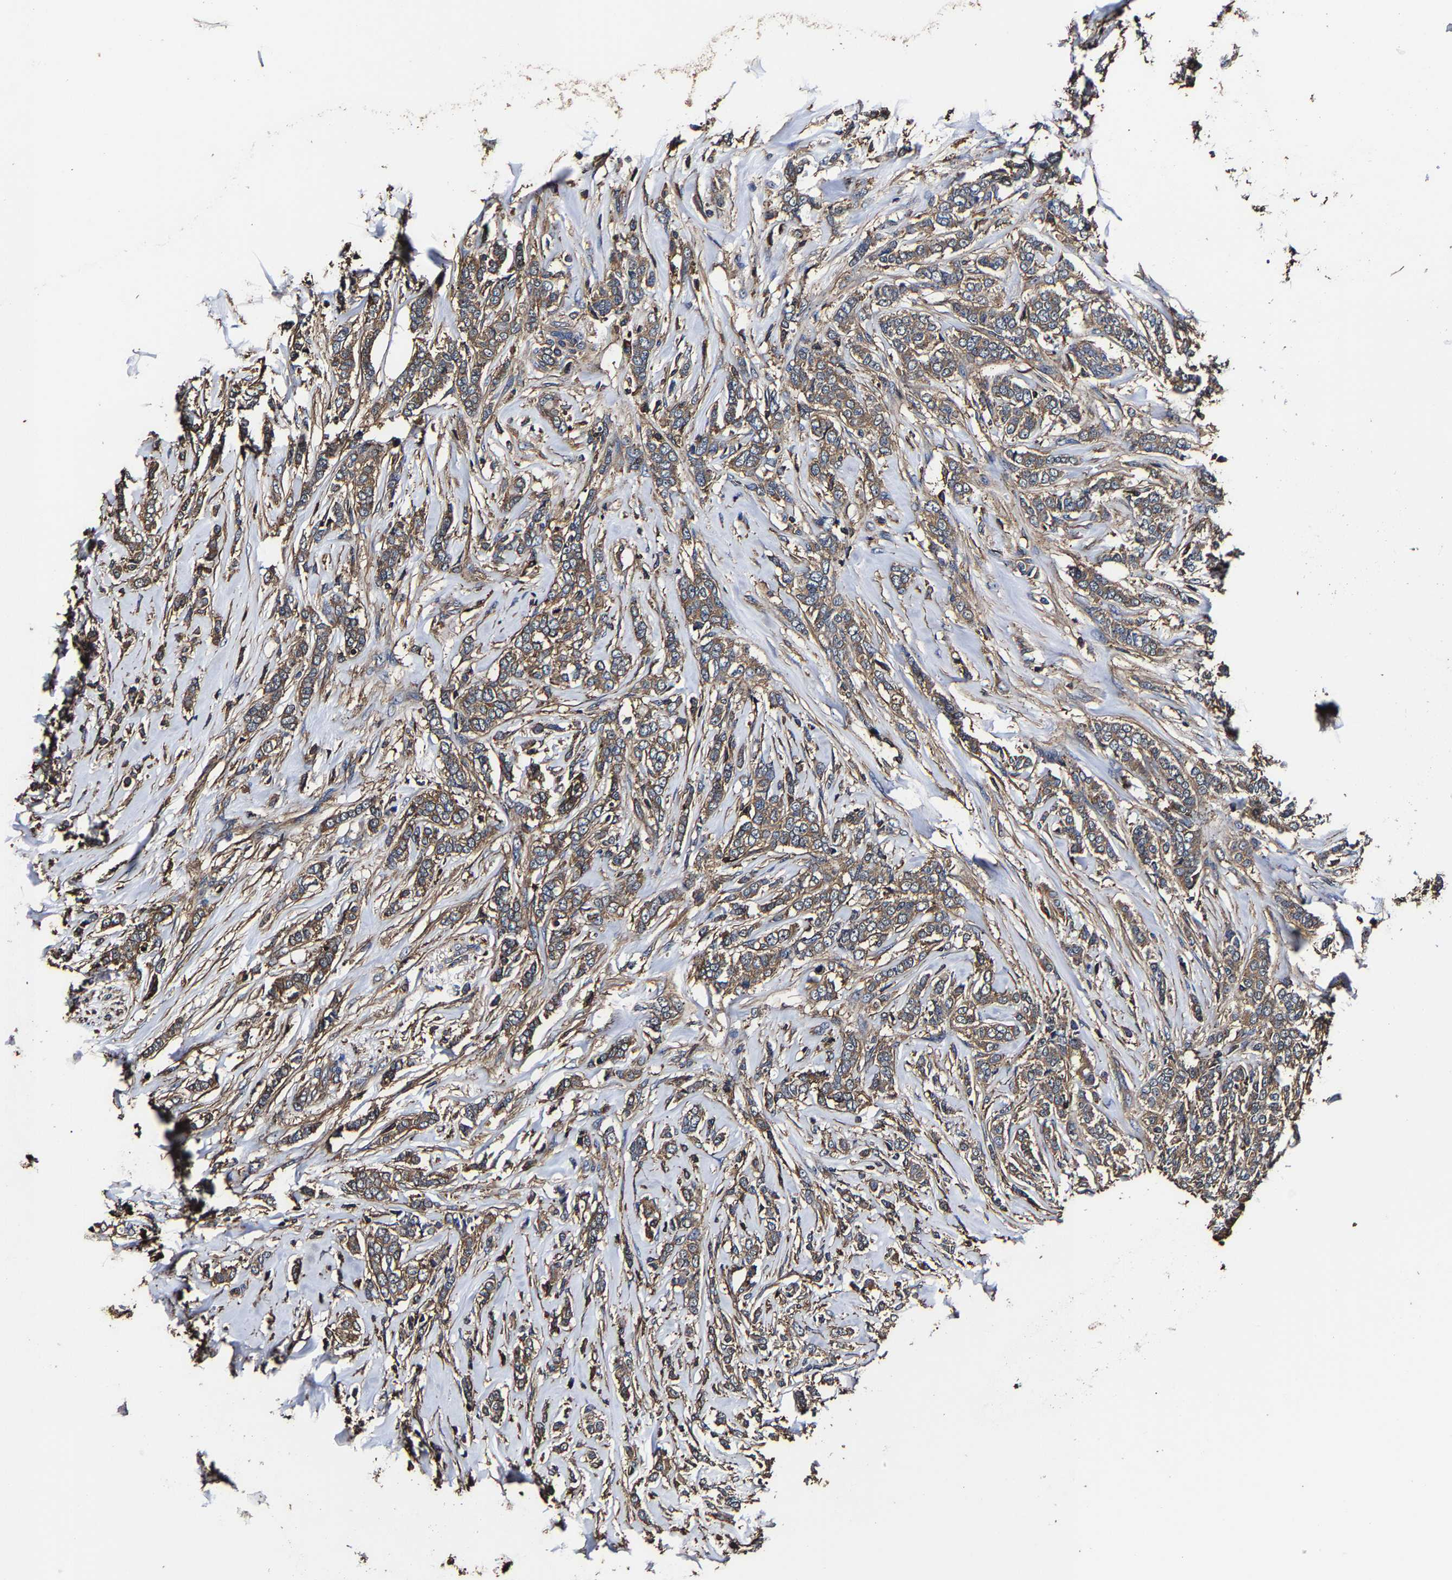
{"staining": {"intensity": "moderate", "quantity": ">75%", "location": "cytoplasmic/membranous"}, "tissue": "breast cancer", "cell_type": "Tumor cells", "image_type": "cancer", "snomed": [{"axis": "morphology", "description": "Lobular carcinoma"}, {"axis": "topography", "description": "Skin"}, {"axis": "topography", "description": "Breast"}], "caption": "IHC image of neoplastic tissue: human breast cancer stained using IHC demonstrates medium levels of moderate protein expression localized specifically in the cytoplasmic/membranous of tumor cells, appearing as a cytoplasmic/membranous brown color.", "gene": "SSH3", "patient": {"sex": "female", "age": 46}}